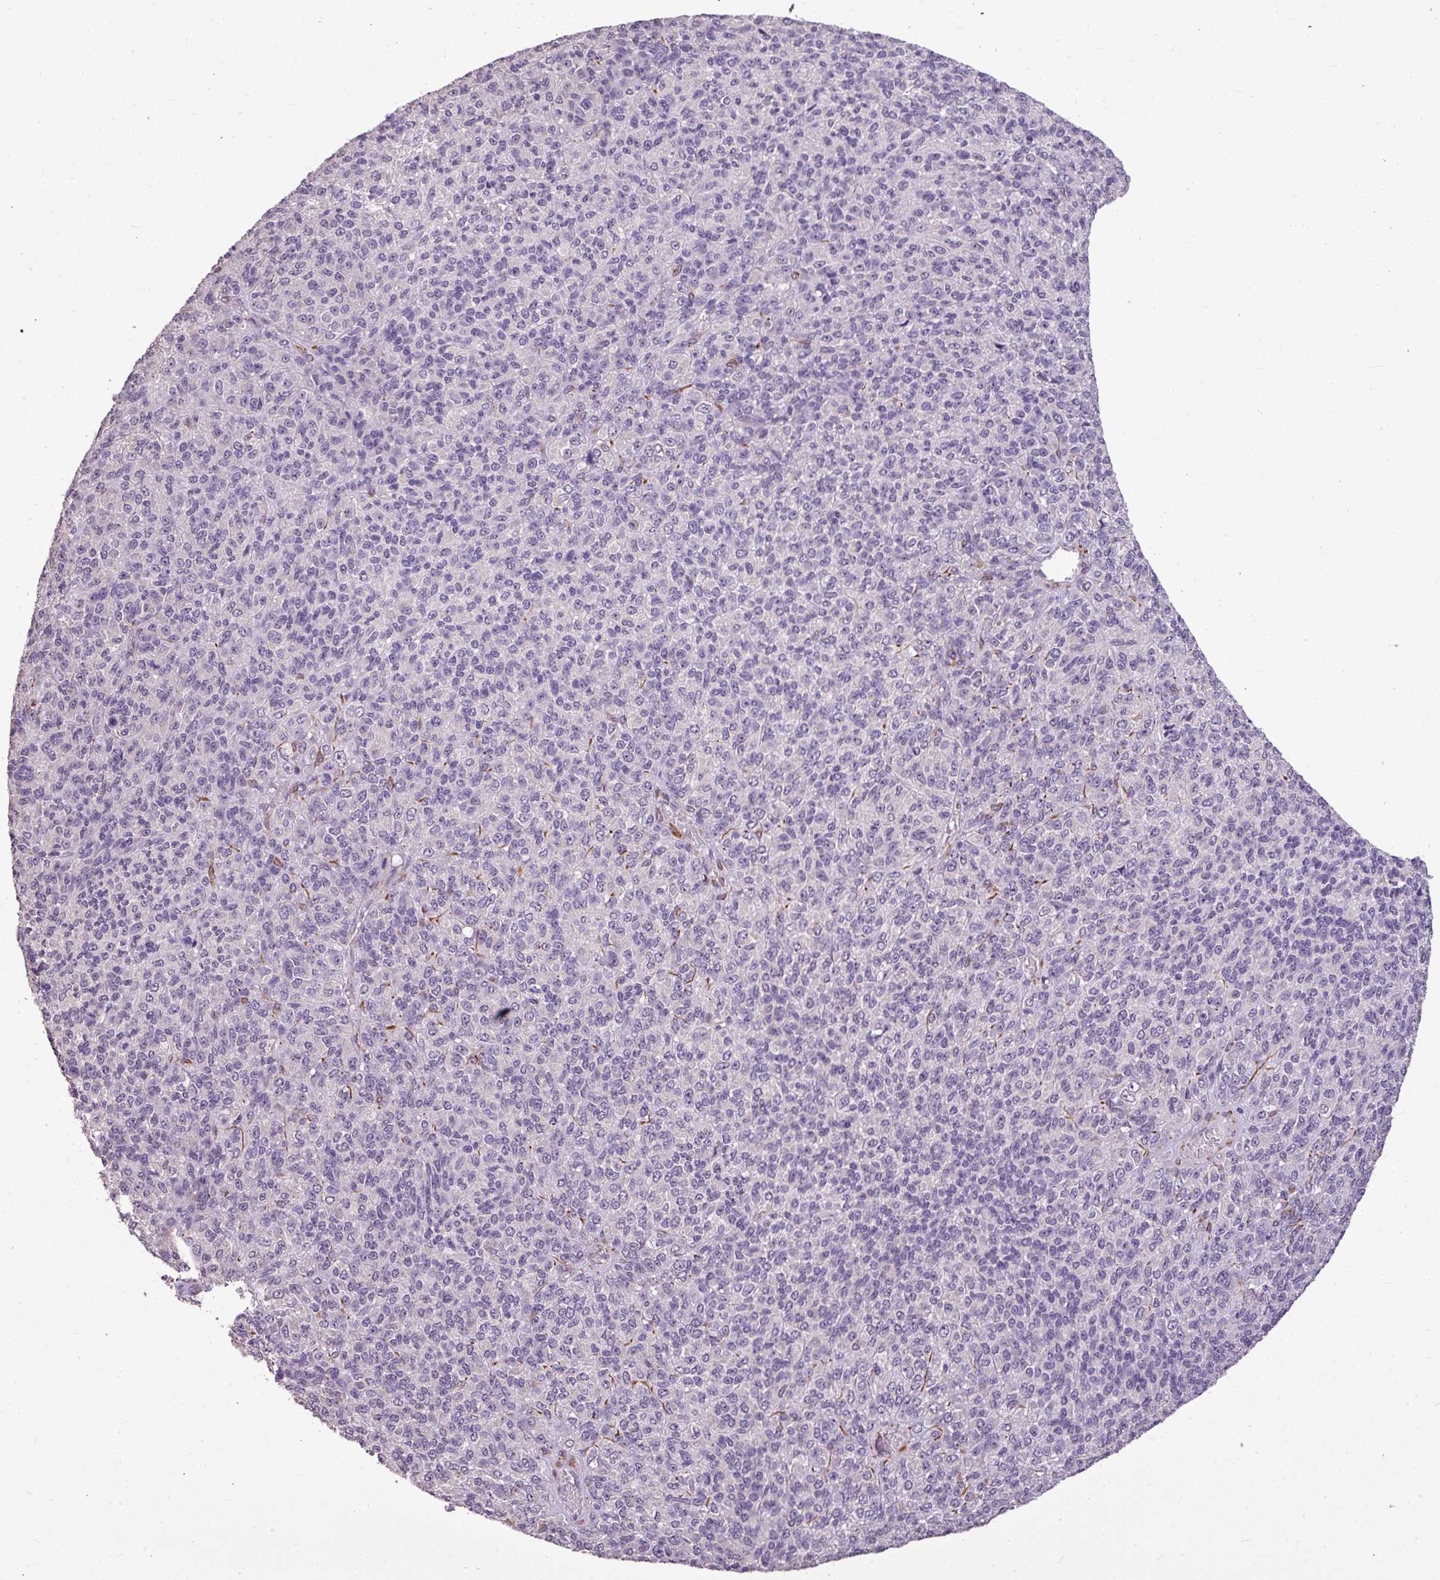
{"staining": {"intensity": "negative", "quantity": "none", "location": "none"}, "tissue": "melanoma", "cell_type": "Tumor cells", "image_type": "cancer", "snomed": [{"axis": "morphology", "description": "Malignant melanoma, Metastatic site"}, {"axis": "topography", "description": "Brain"}], "caption": "Malignant melanoma (metastatic site) was stained to show a protein in brown. There is no significant positivity in tumor cells. Nuclei are stained in blue.", "gene": "ALDH2", "patient": {"sex": "female", "age": 56}}